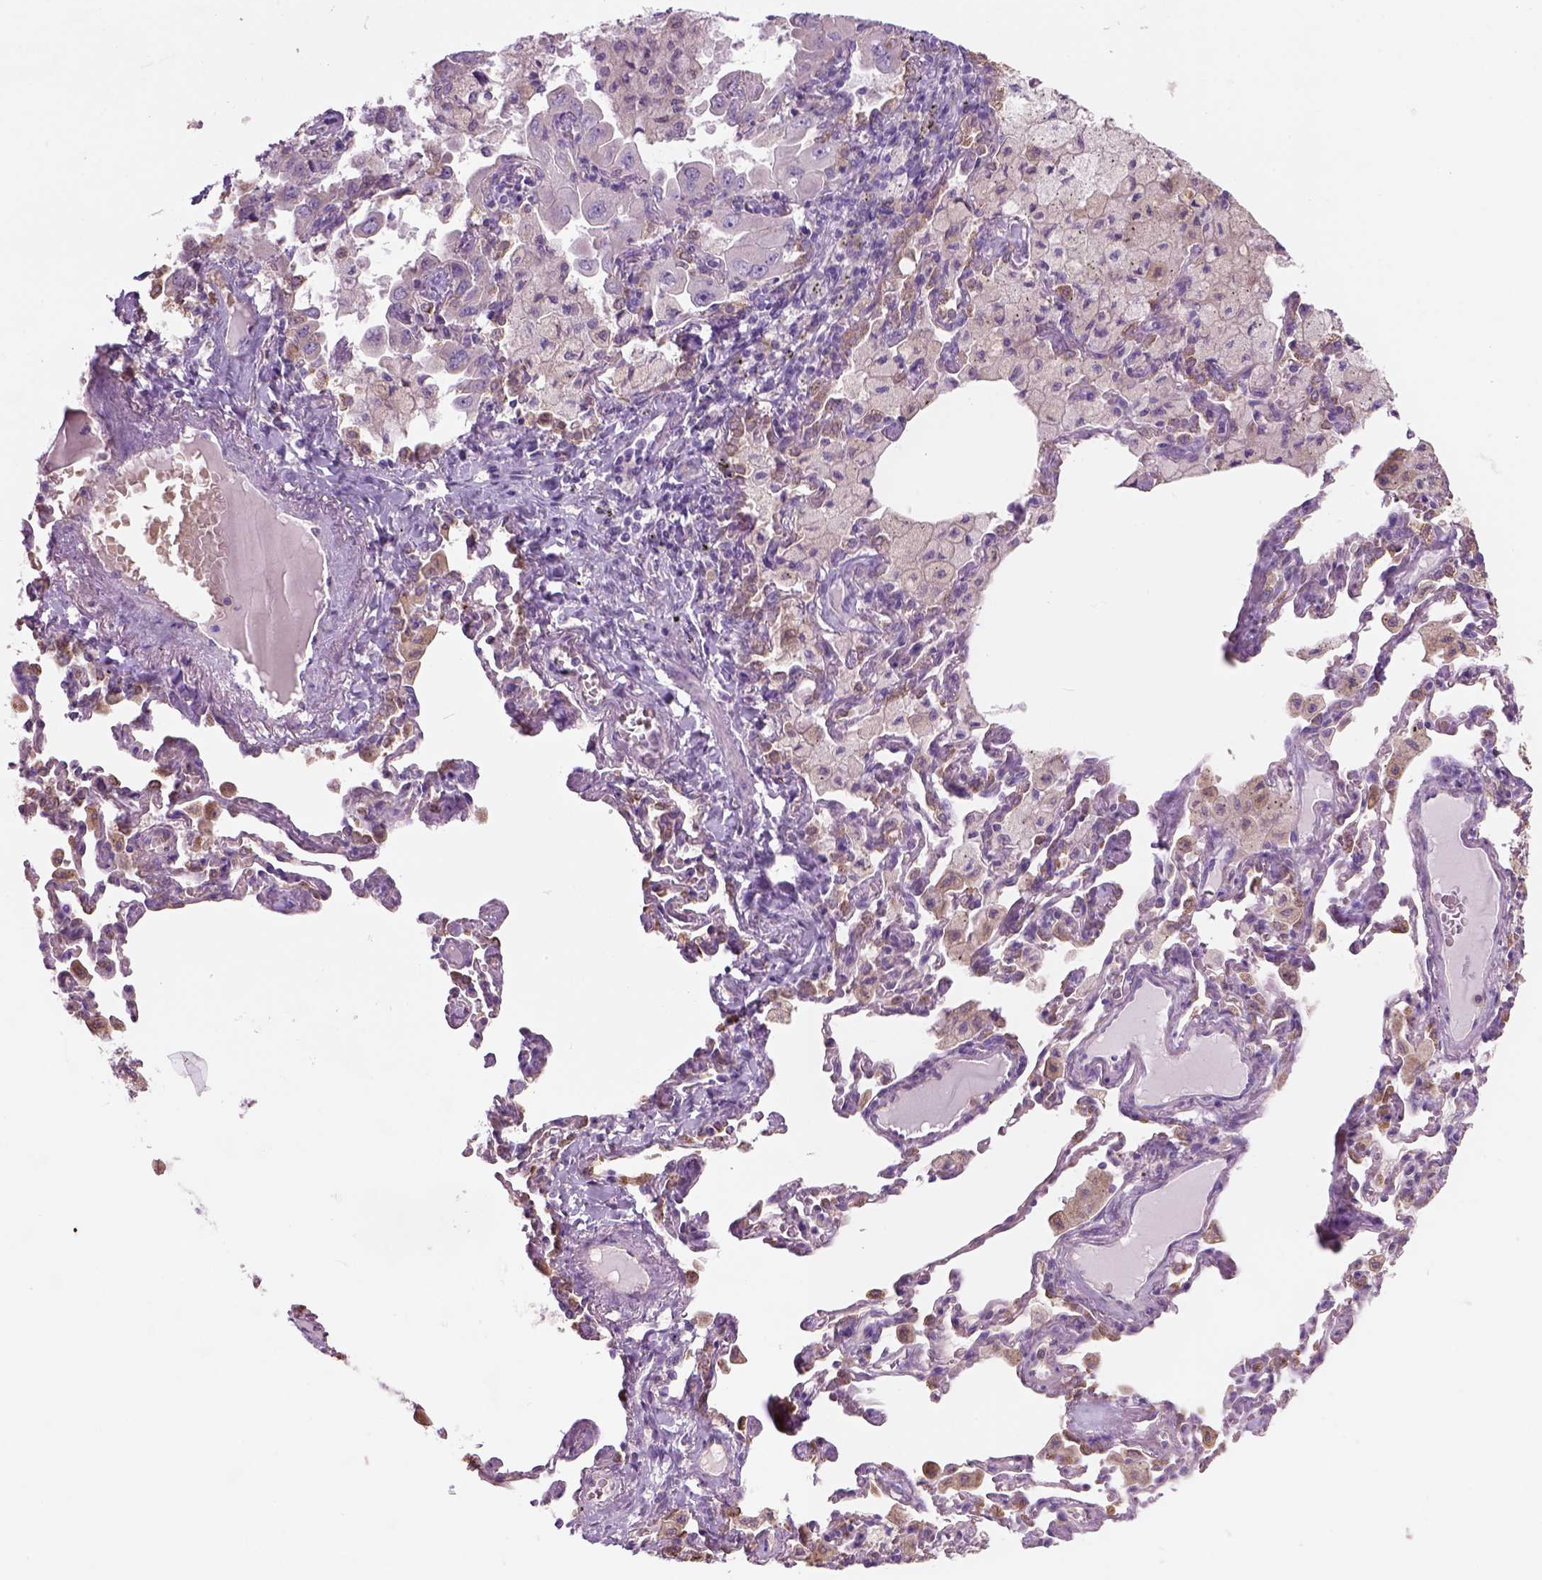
{"staining": {"intensity": "negative", "quantity": "none", "location": "none"}, "tissue": "lung cancer", "cell_type": "Tumor cells", "image_type": "cancer", "snomed": [{"axis": "morphology", "description": "Adenocarcinoma, NOS"}, {"axis": "topography", "description": "Lung"}], "caption": "Immunohistochemistry of adenocarcinoma (lung) demonstrates no positivity in tumor cells.", "gene": "CD84", "patient": {"sex": "male", "age": 64}}